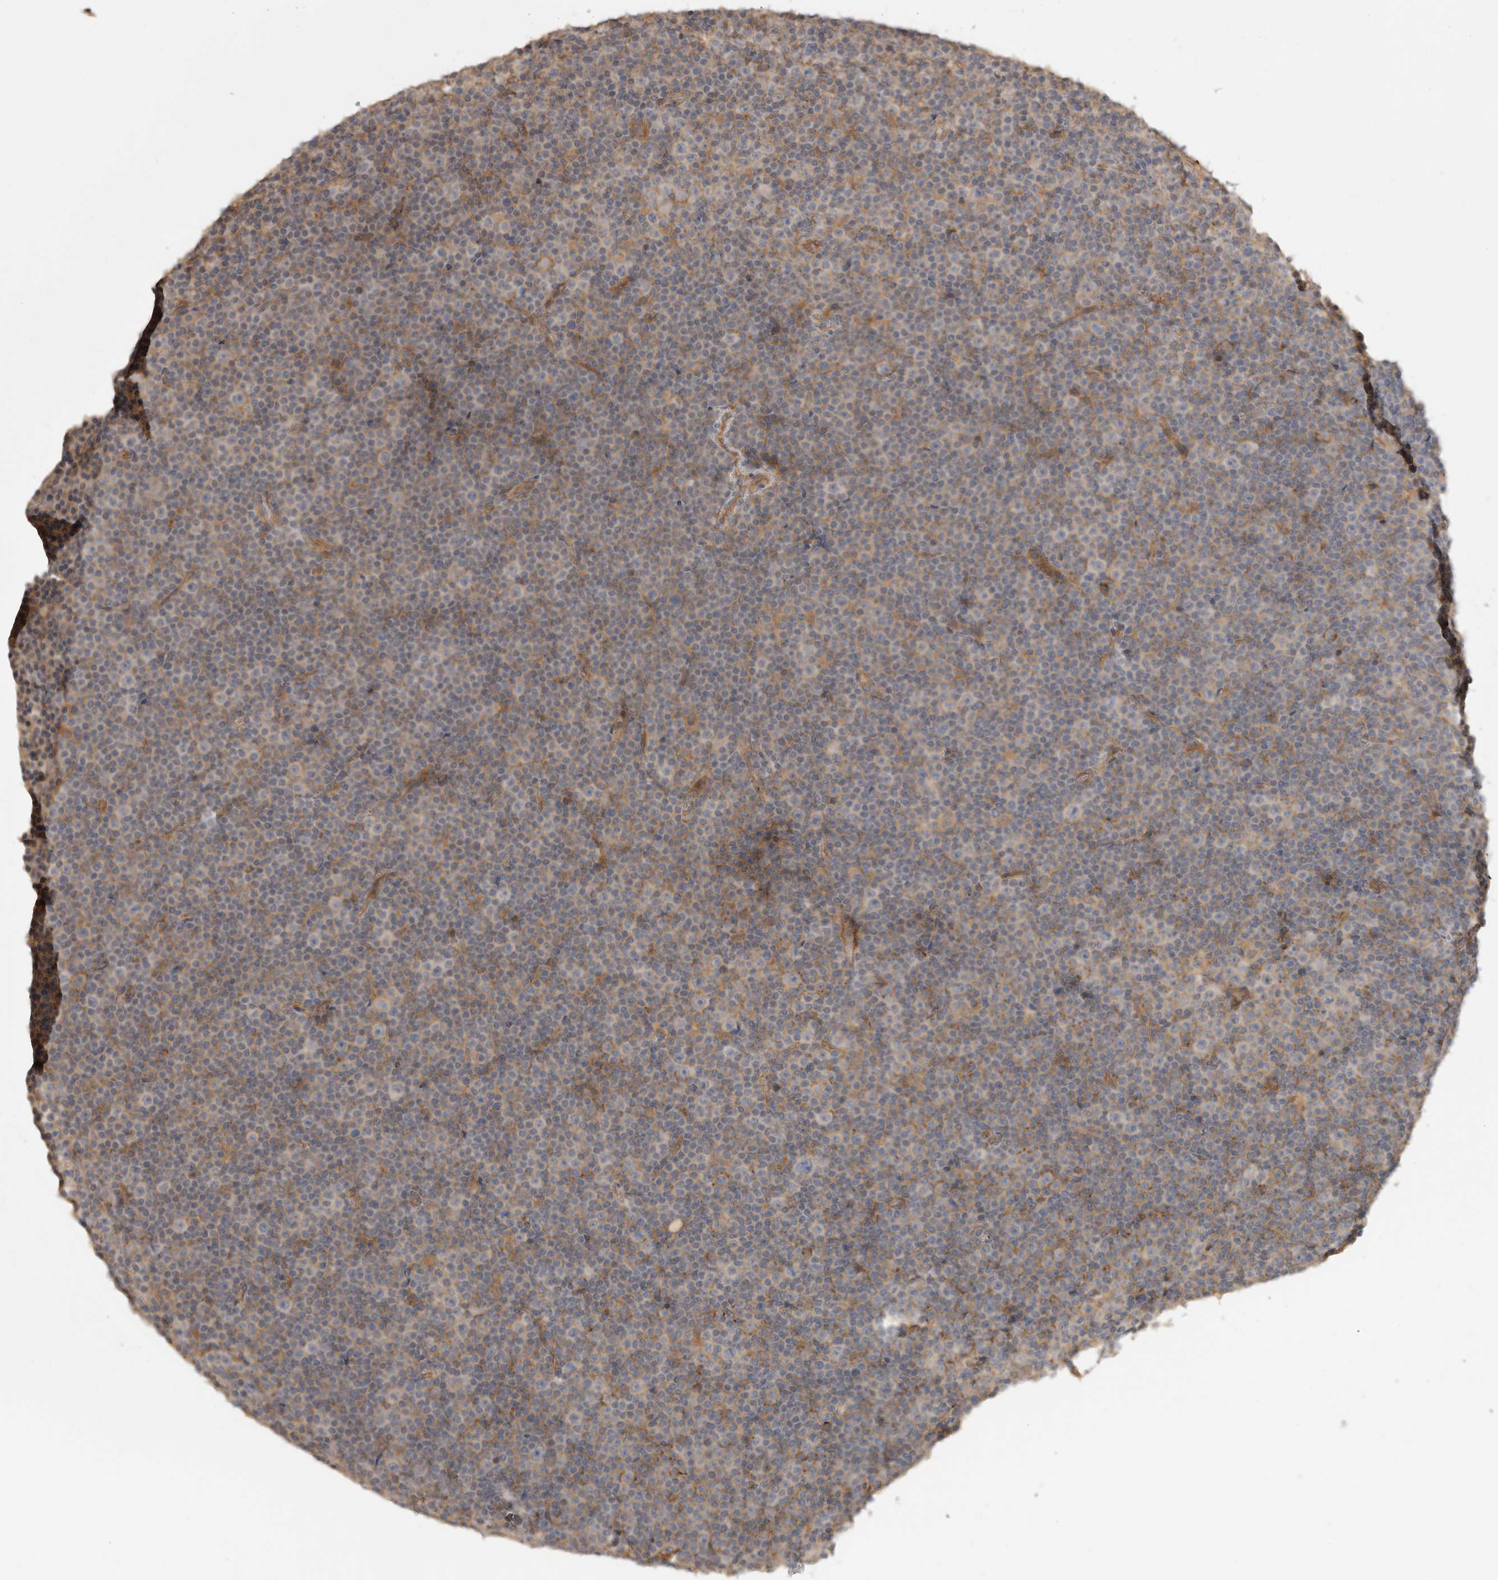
{"staining": {"intensity": "negative", "quantity": "none", "location": "none"}, "tissue": "lymphoma", "cell_type": "Tumor cells", "image_type": "cancer", "snomed": [{"axis": "morphology", "description": "Malignant lymphoma, non-Hodgkin's type, Low grade"}, {"axis": "topography", "description": "Lymph node"}], "caption": "Immunohistochemistry (IHC) photomicrograph of neoplastic tissue: human malignant lymphoma, non-Hodgkin's type (low-grade) stained with DAB (3,3'-diaminobenzidine) exhibits no significant protein expression in tumor cells.", "gene": "ZNF232", "patient": {"sex": "female", "age": 67}}